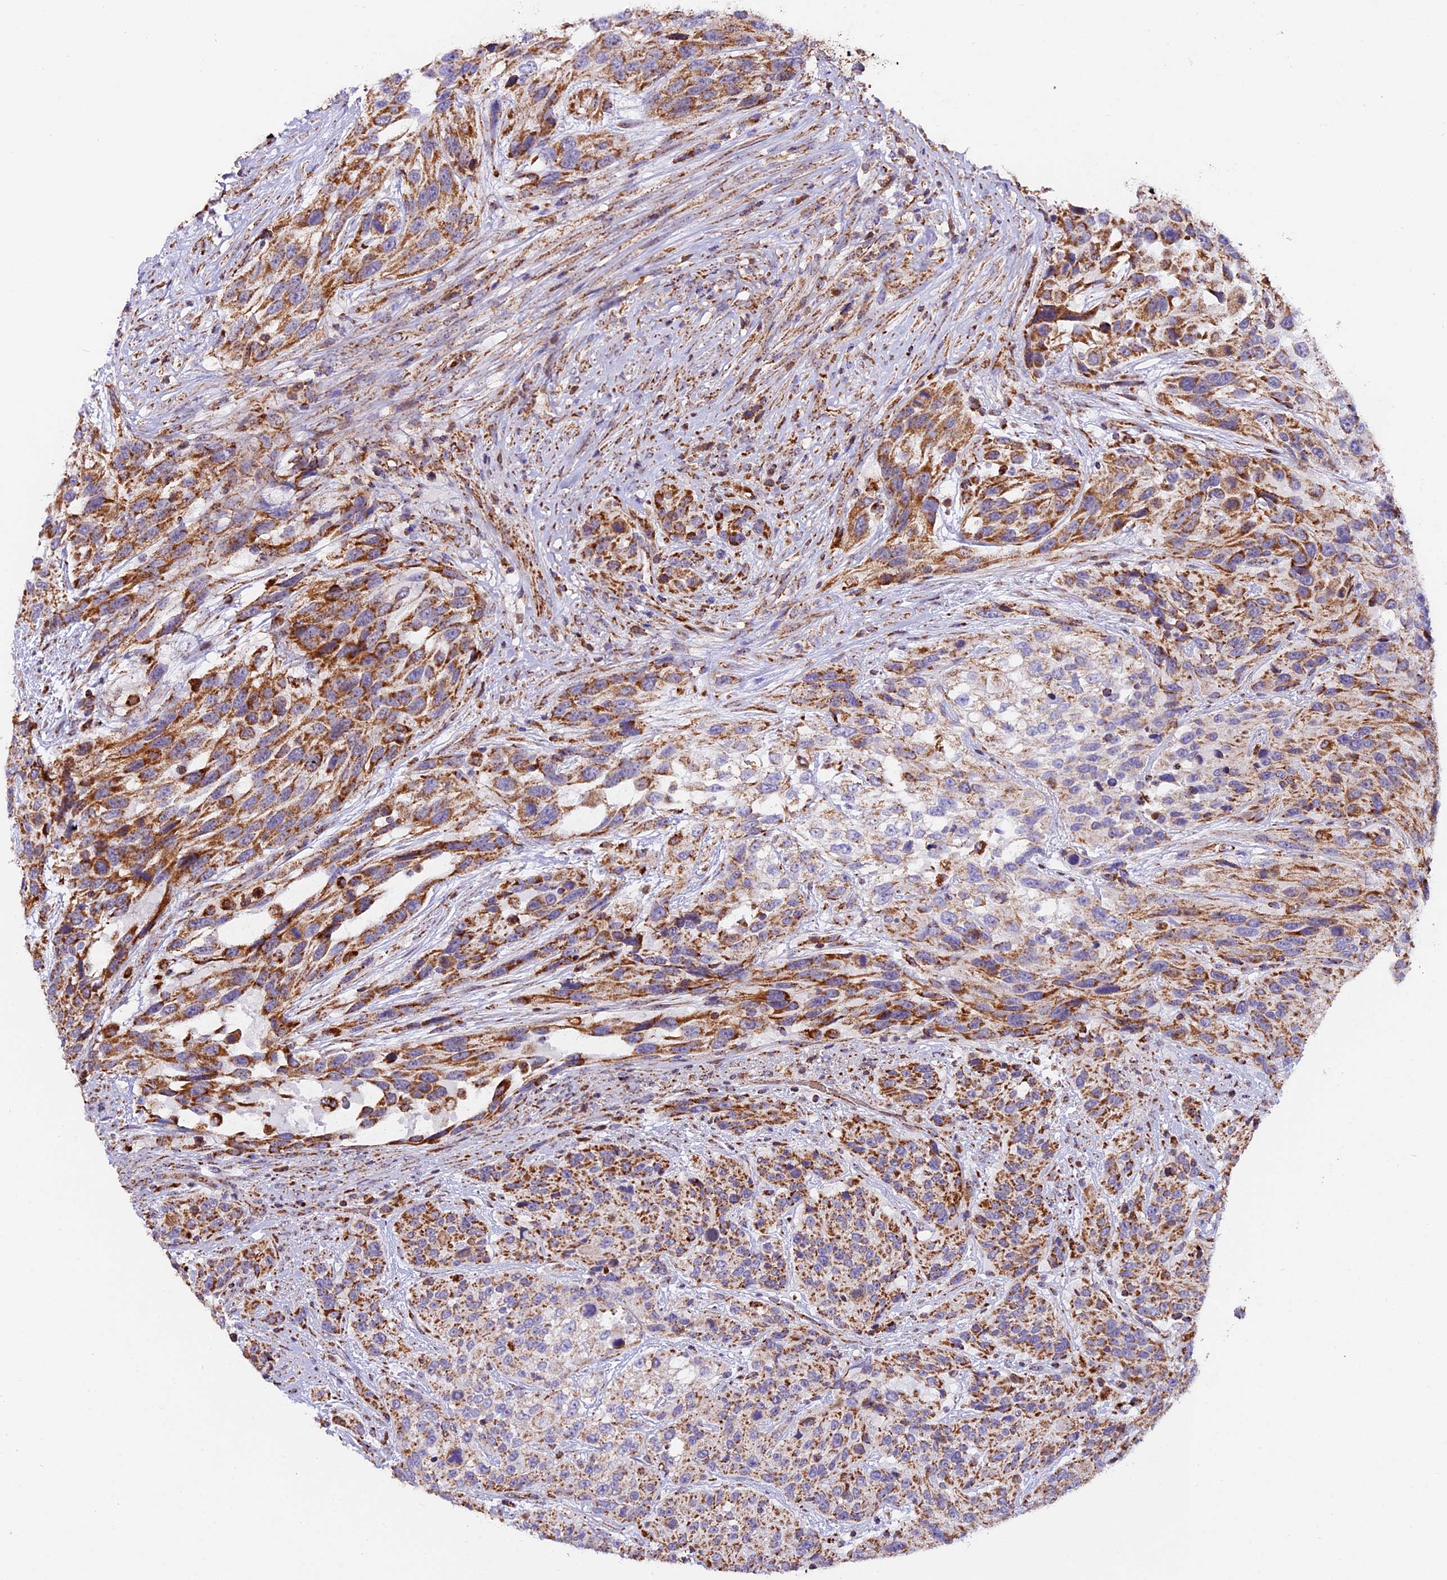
{"staining": {"intensity": "moderate", "quantity": ">75%", "location": "cytoplasmic/membranous"}, "tissue": "urothelial cancer", "cell_type": "Tumor cells", "image_type": "cancer", "snomed": [{"axis": "morphology", "description": "Urothelial carcinoma, High grade"}, {"axis": "topography", "description": "Urinary bladder"}], "caption": "High-grade urothelial carcinoma stained for a protein reveals moderate cytoplasmic/membranous positivity in tumor cells. The staining was performed using DAB (3,3'-diaminobenzidine) to visualize the protein expression in brown, while the nuclei were stained in blue with hematoxylin (Magnification: 20x).", "gene": "NDUFA8", "patient": {"sex": "female", "age": 70}}